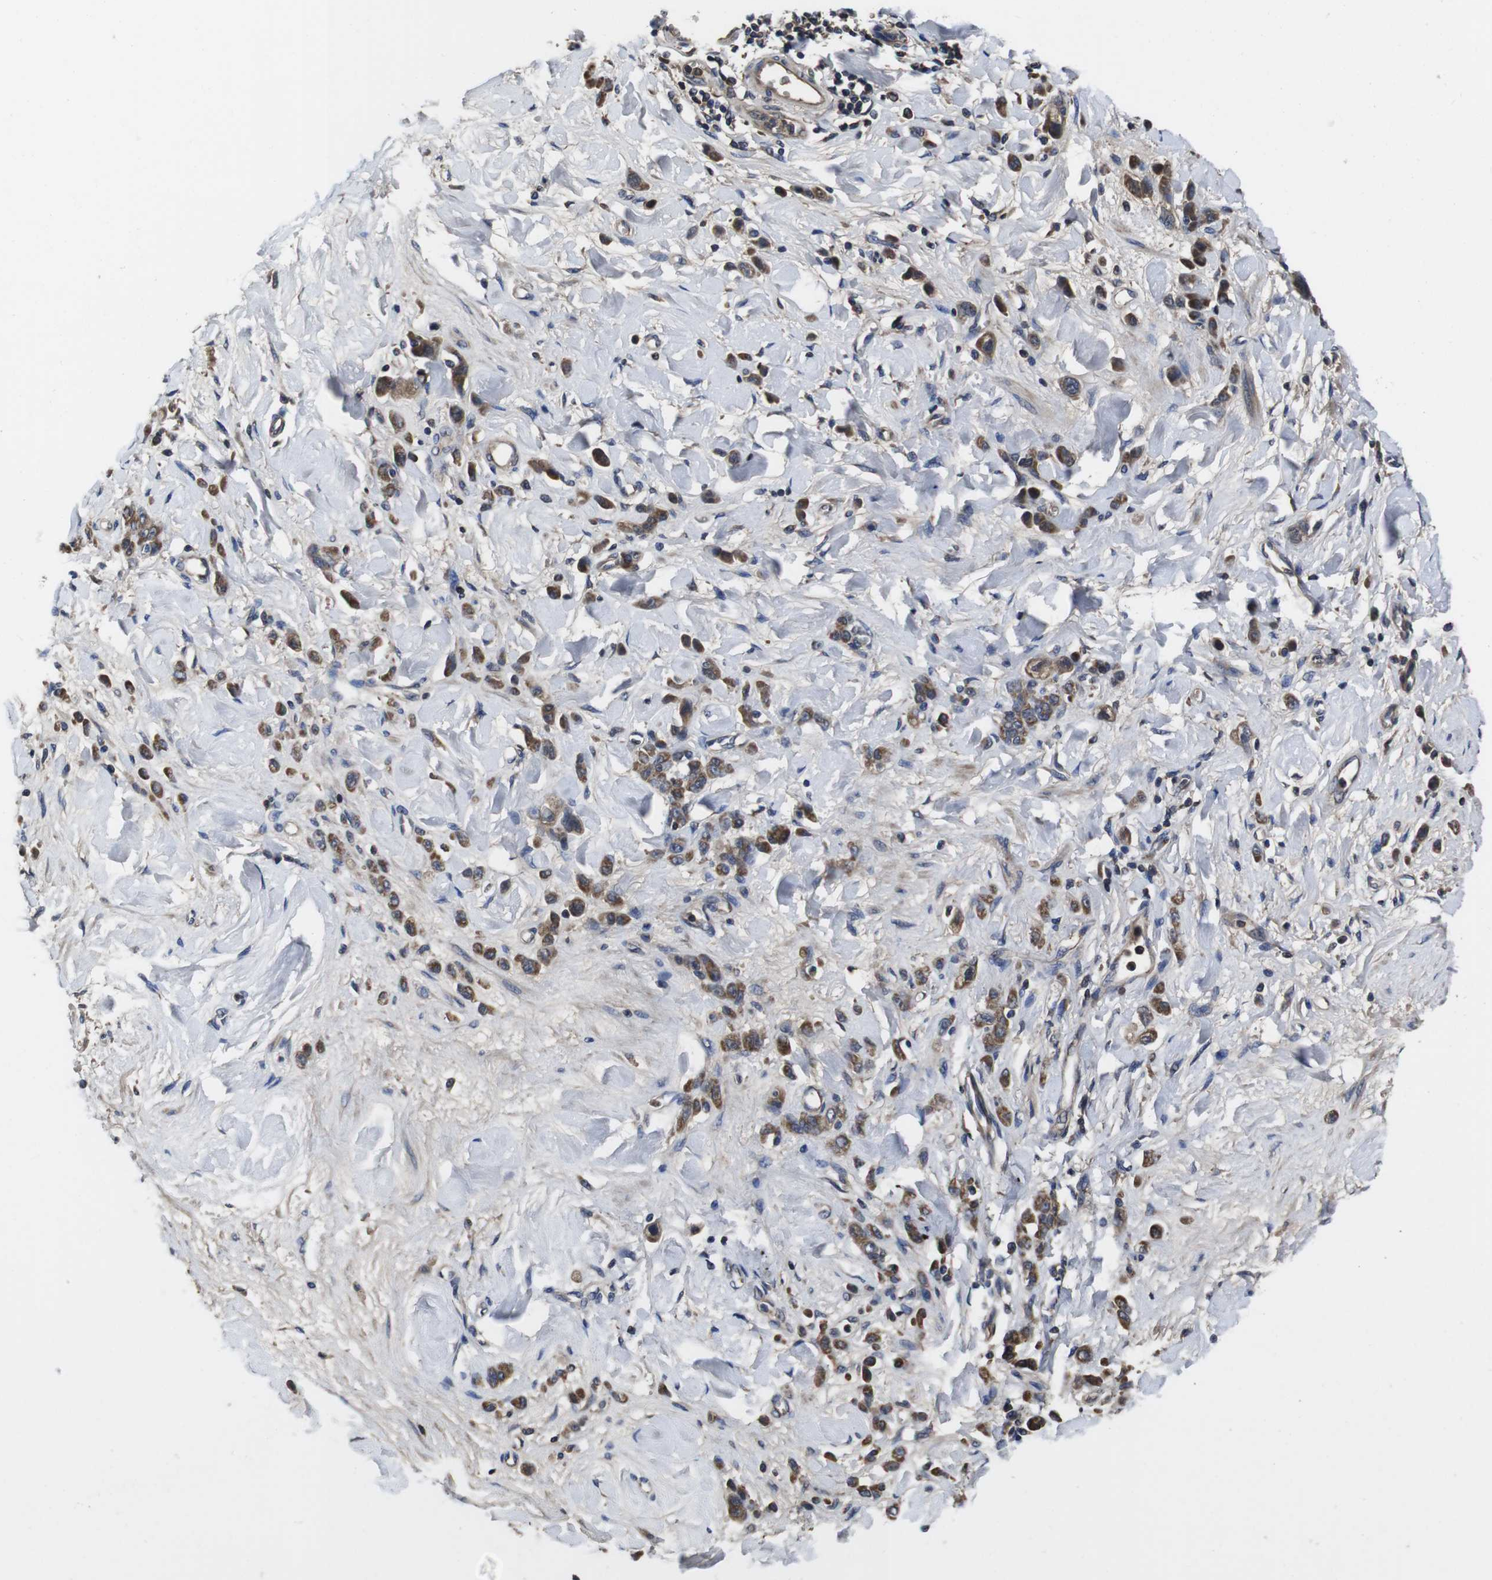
{"staining": {"intensity": "moderate", "quantity": ">75%", "location": "cytoplasmic/membranous"}, "tissue": "stomach cancer", "cell_type": "Tumor cells", "image_type": "cancer", "snomed": [{"axis": "morphology", "description": "Normal tissue, NOS"}, {"axis": "morphology", "description": "Adenocarcinoma, NOS"}, {"axis": "topography", "description": "Stomach"}], "caption": "Immunohistochemical staining of human stomach adenocarcinoma exhibits medium levels of moderate cytoplasmic/membranous expression in about >75% of tumor cells.", "gene": "CXCL11", "patient": {"sex": "male", "age": 82}}